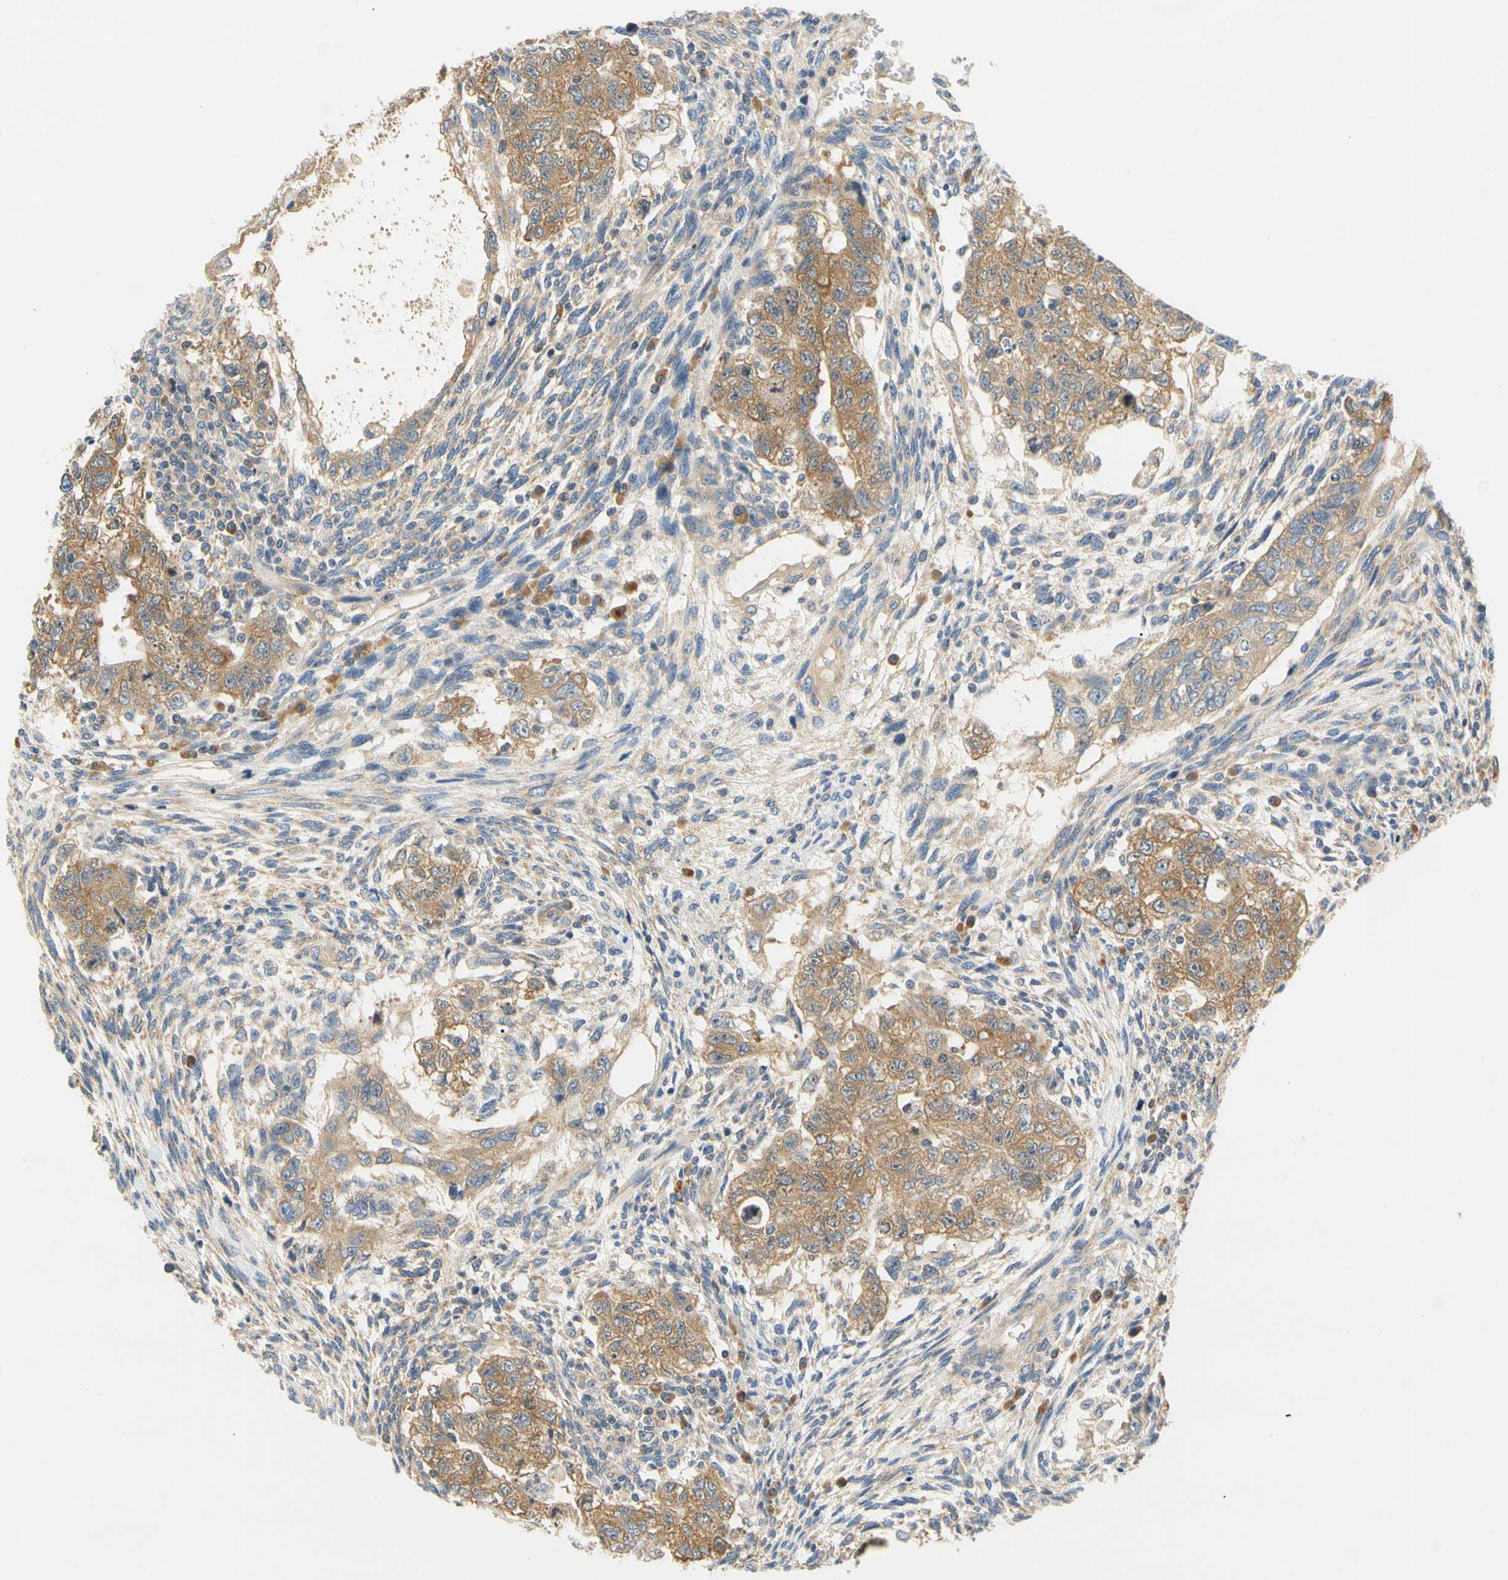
{"staining": {"intensity": "moderate", "quantity": ">75%", "location": "cytoplasmic/membranous"}, "tissue": "testis cancer", "cell_type": "Tumor cells", "image_type": "cancer", "snomed": [{"axis": "morphology", "description": "Normal tissue, NOS"}, {"axis": "morphology", "description": "Carcinoma, Embryonal, NOS"}, {"axis": "topography", "description": "Testis"}], "caption": "An image of testis embryonal carcinoma stained for a protein demonstrates moderate cytoplasmic/membranous brown staining in tumor cells. (DAB (3,3'-diaminobenzidine) IHC, brown staining for protein, blue staining for nuclei).", "gene": "LRRC47", "patient": {"sex": "male", "age": 36}}